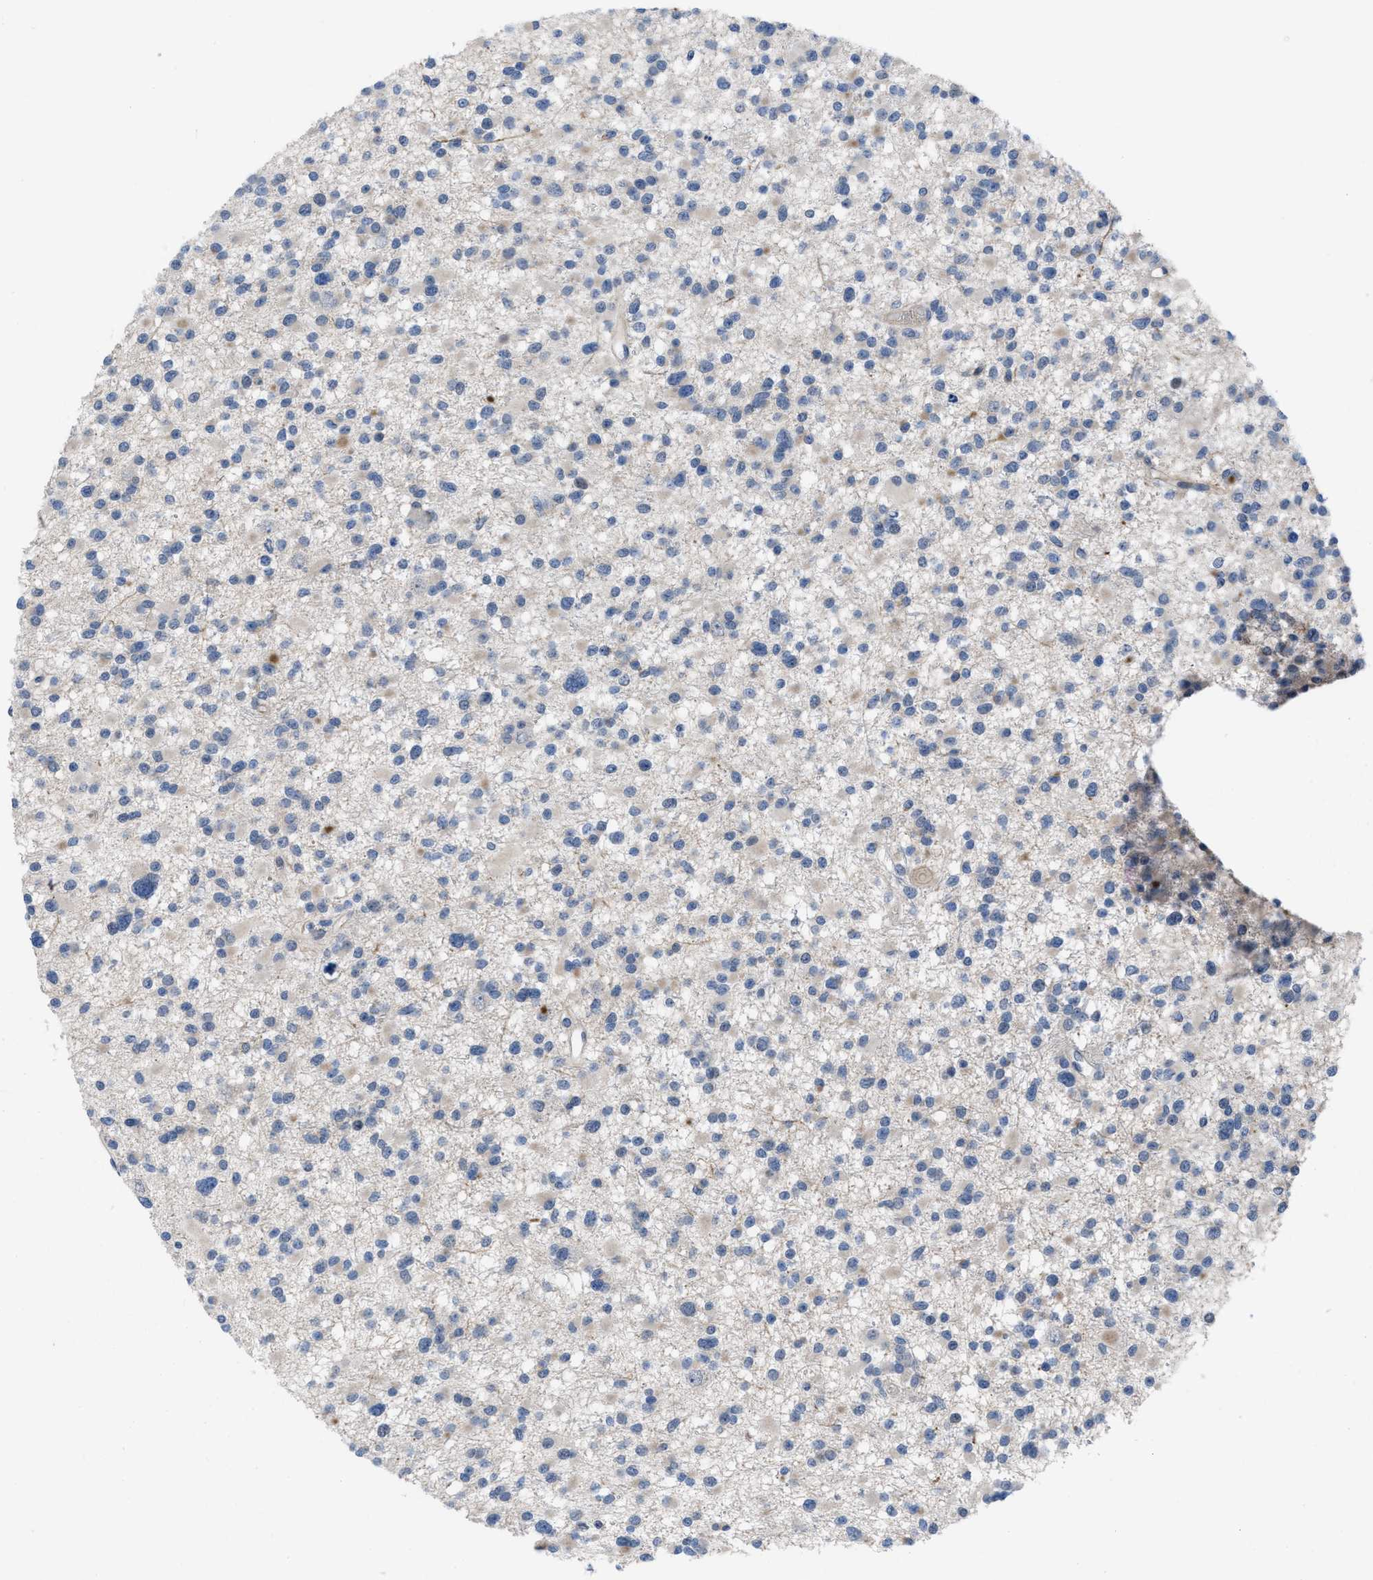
{"staining": {"intensity": "negative", "quantity": "none", "location": "none"}, "tissue": "glioma", "cell_type": "Tumor cells", "image_type": "cancer", "snomed": [{"axis": "morphology", "description": "Glioma, malignant, Low grade"}, {"axis": "topography", "description": "Brain"}], "caption": "This is an IHC micrograph of glioma. There is no positivity in tumor cells.", "gene": "IL17RE", "patient": {"sex": "female", "age": 22}}